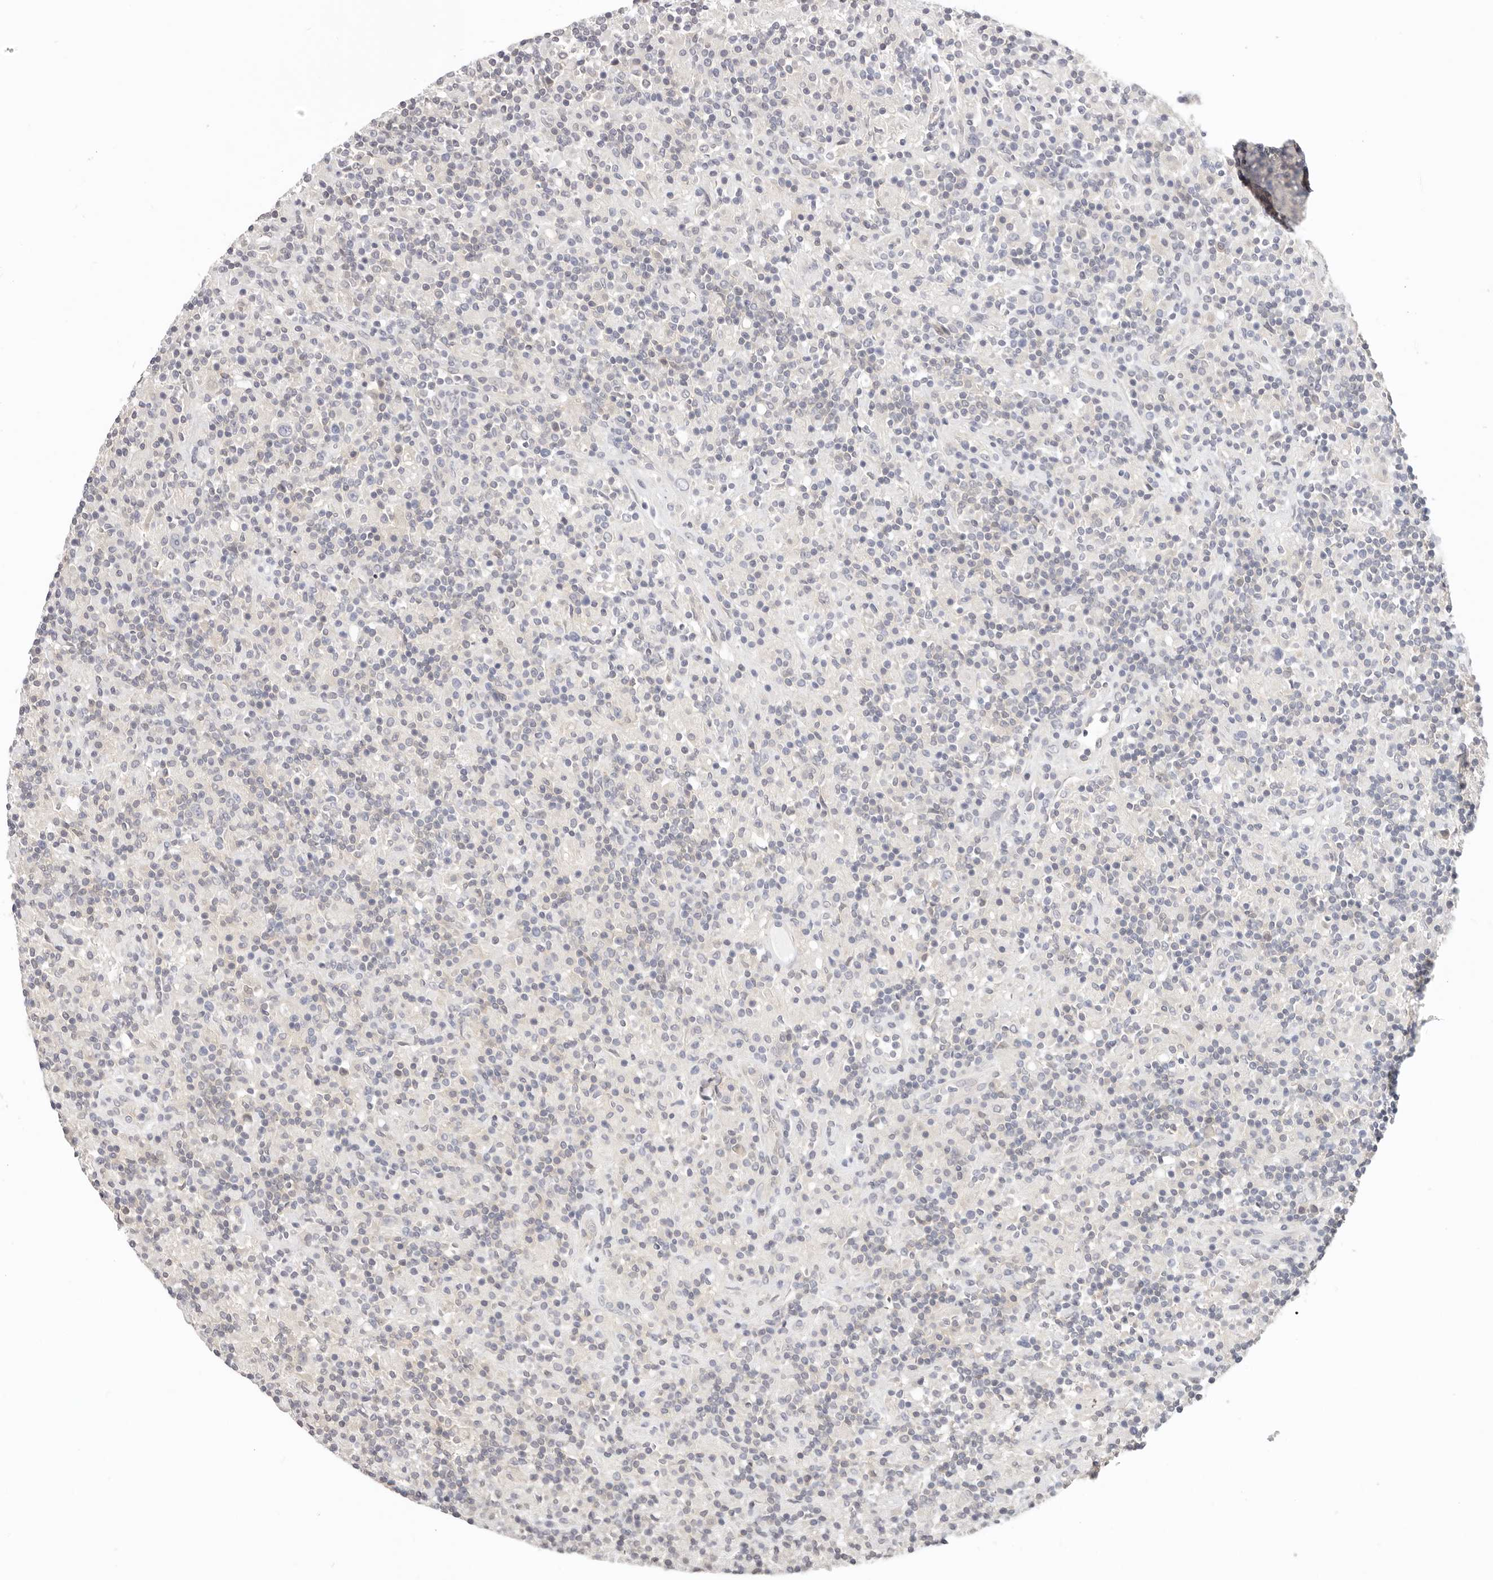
{"staining": {"intensity": "negative", "quantity": "none", "location": "none"}, "tissue": "lymphoma", "cell_type": "Tumor cells", "image_type": "cancer", "snomed": [{"axis": "morphology", "description": "Hodgkin's disease, NOS"}, {"axis": "topography", "description": "Lymph node"}], "caption": "Photomicrograph shows no protein positivity in tumor cells of Hodgkin's disease tissue.", "gene": "GGPS1", "patient": {"sex": "male", "age": 70}}